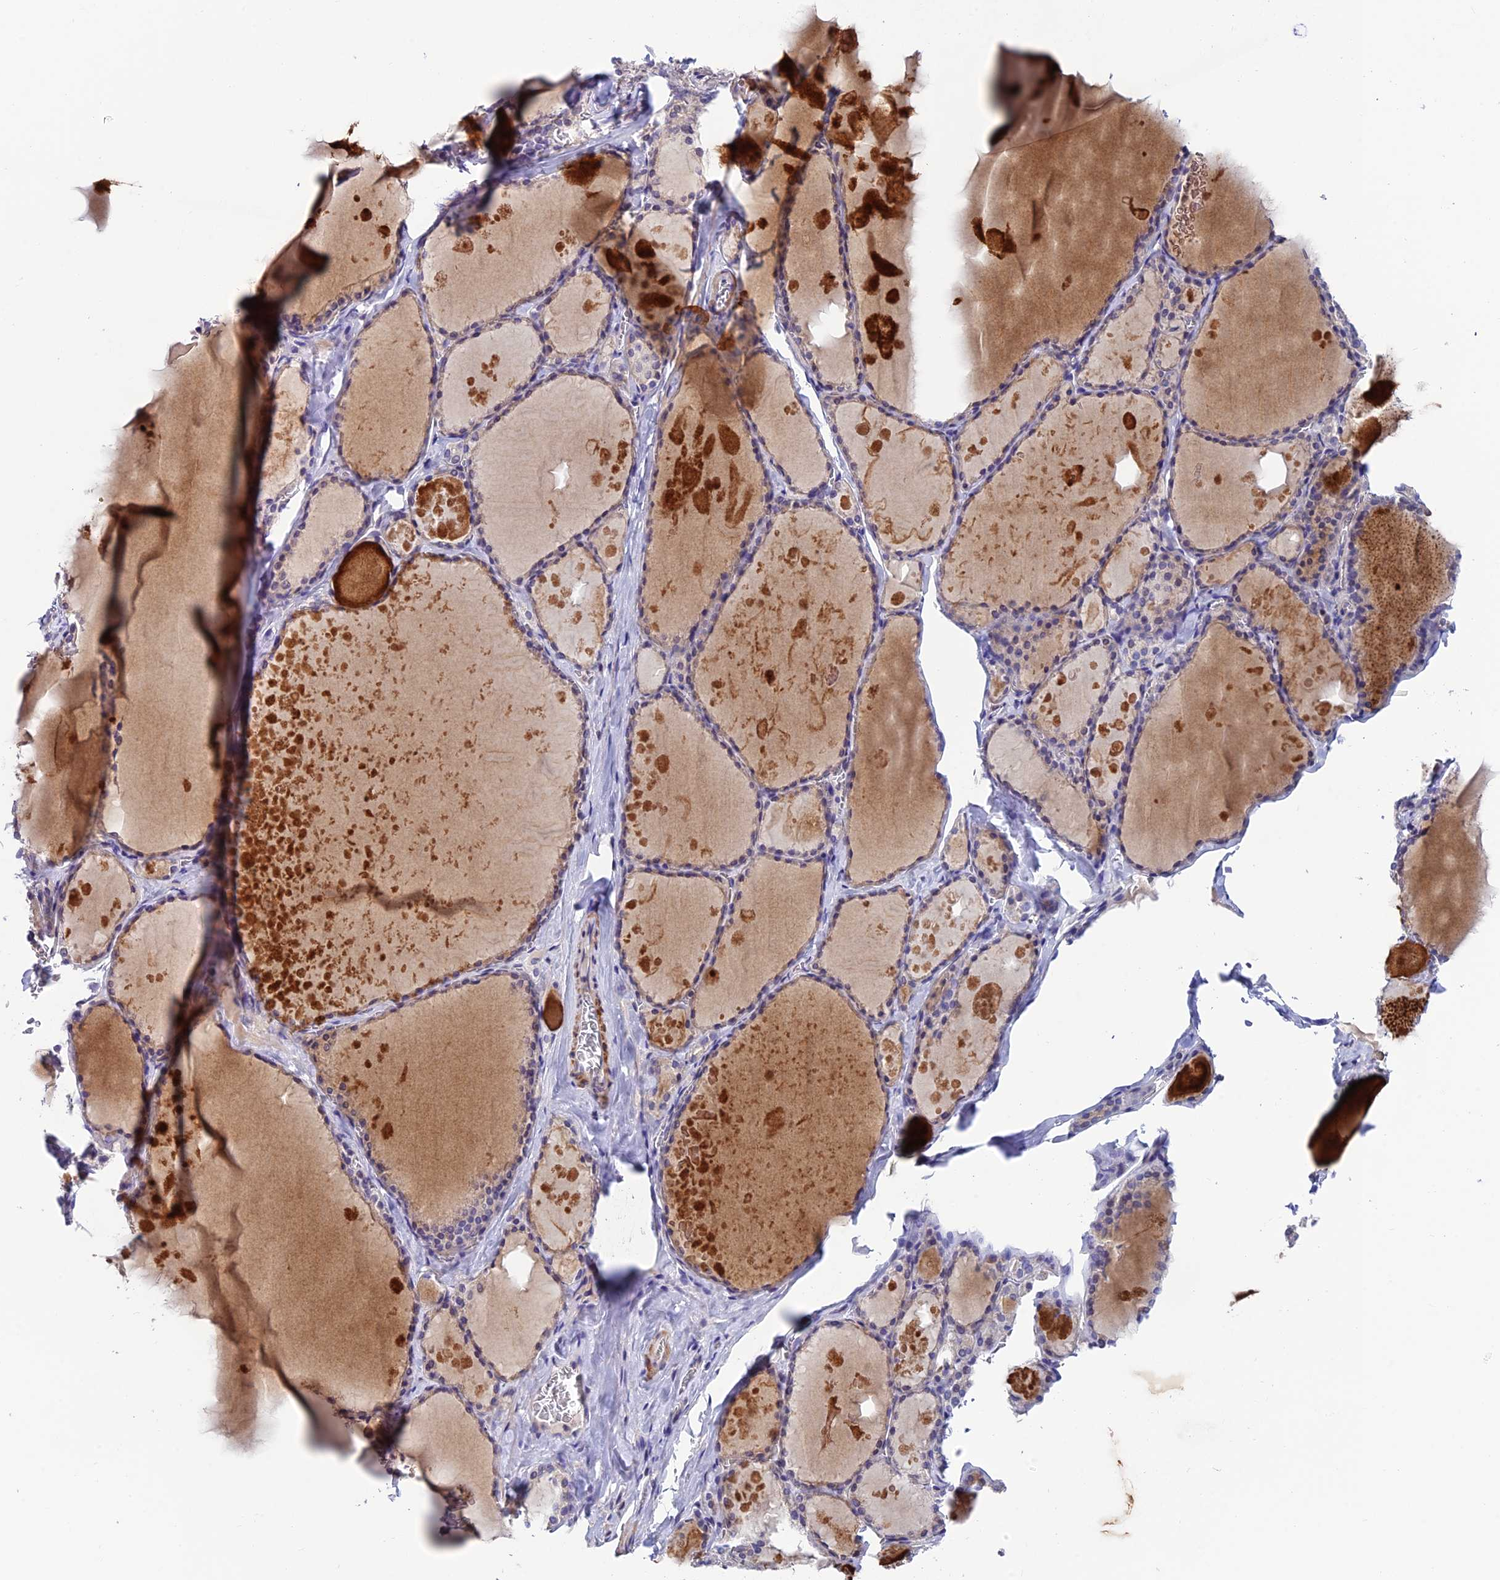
{"staining": {"intensity": "negative", "quantity": "none", "location": "none"}, "tissue": "thyroid gland", "cell_type": "Glandular cells", "image_type": "normal", "snomed": [{"axis": "morphology", "description": "Normal tissue, NOS"}, {"axis": "topography", "description": "Thyroid gland"}], "caption": "Immunohistochemistry (IHC) of benign human thyroid gland shows no positivity in glandular cells.", "gene": "FAM178B", "patient": {"sex": "male", "age": 56}}